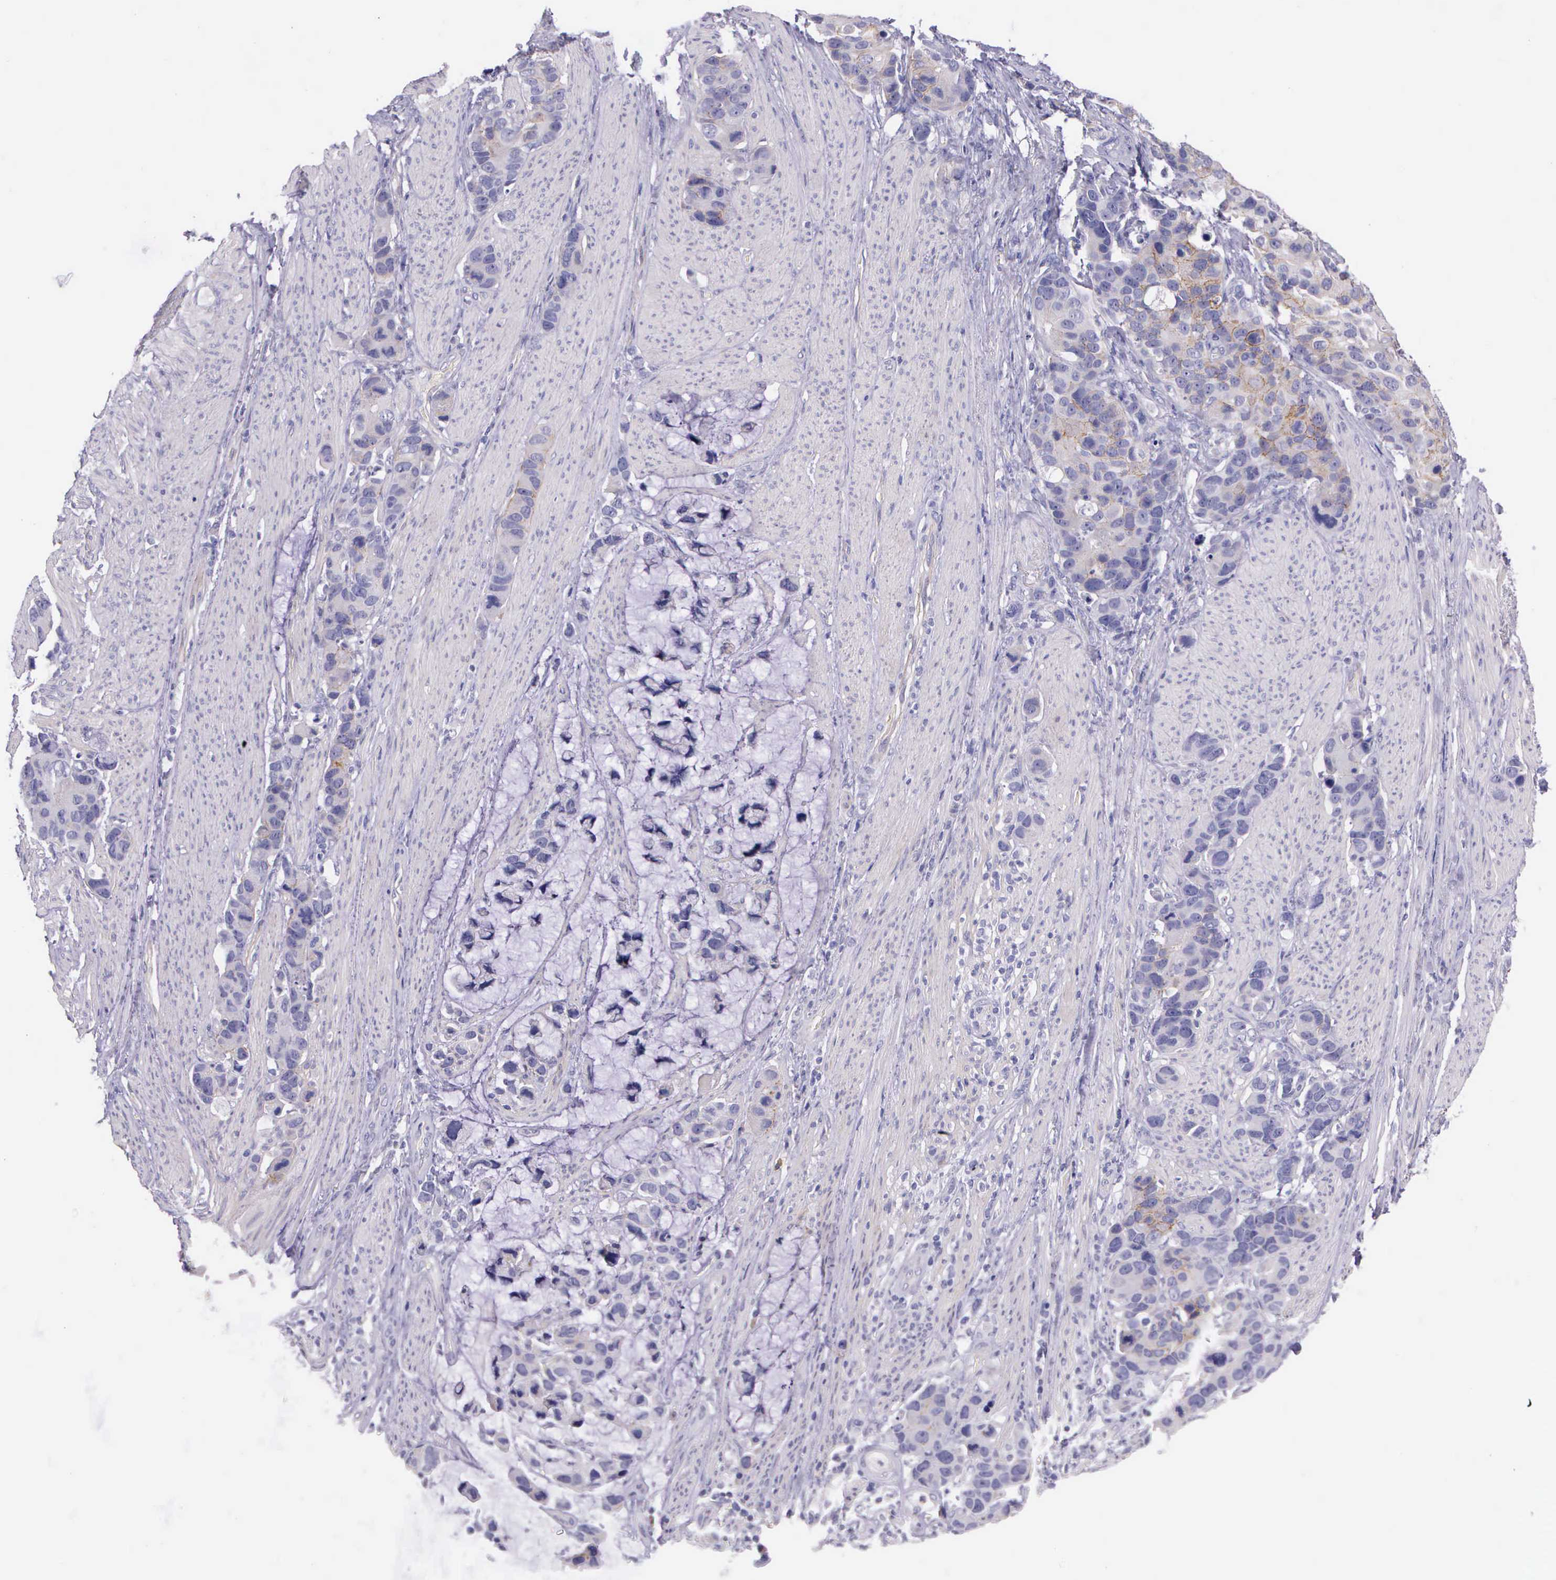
{"staining": {"intensity": "weak", "quantity": "<25%", "location": "cytoplasmic/membranous"}, "tissue": "stomach cancer", "cell_type": "Tumor cells", "image_type": "cancer", "snomed": [{"axis": "morphology", "description": "Adenocarcinoma, NOS"}, {"axis": "topography", "description": "Stomach, upper"}], "caption": "Immunohistochemical staining of human stomach cancer demonstrates no significant staining in tumor cells.", "gene": "THSD7A", "patient": {"sex": "male", "age": 71}}